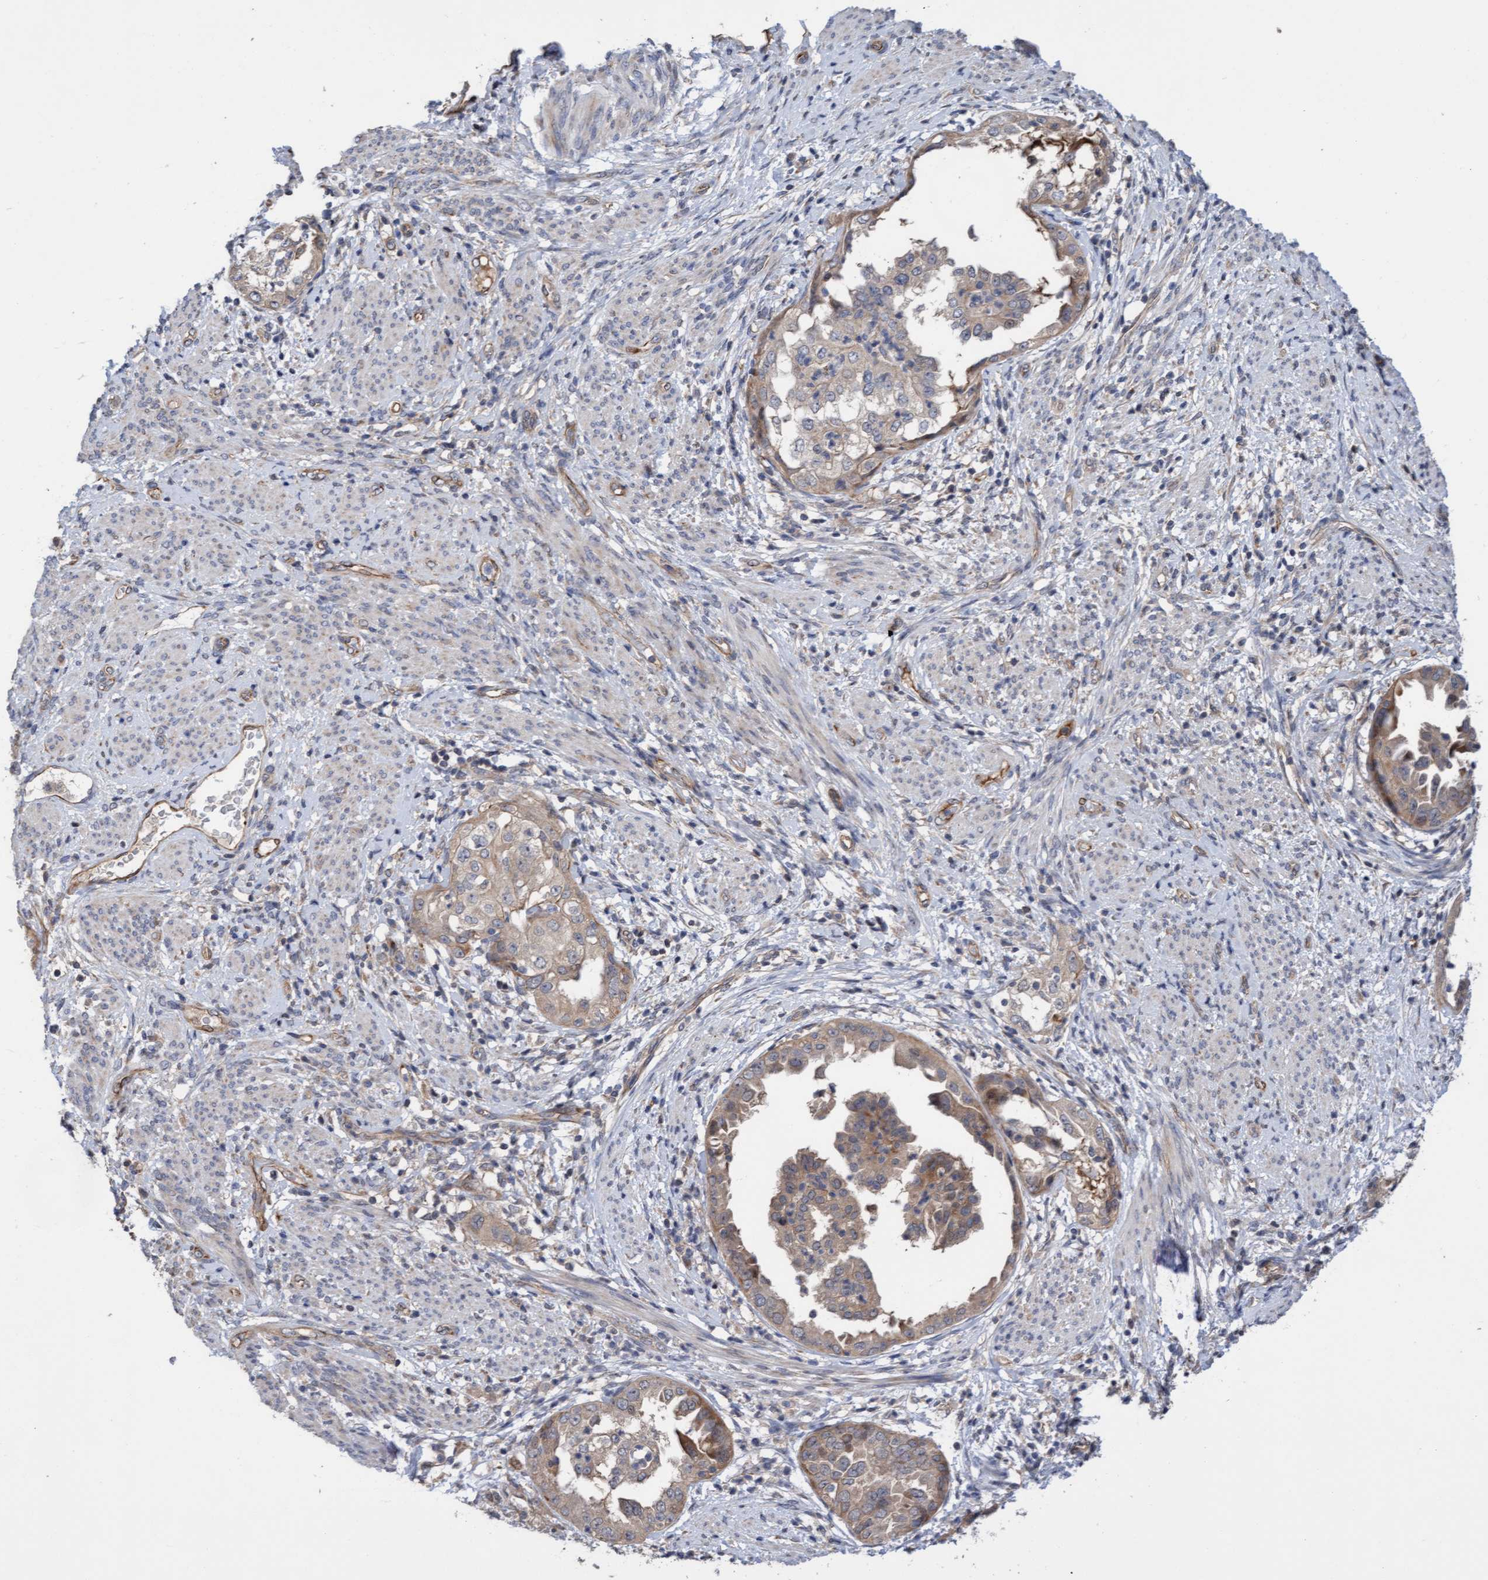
{"staining": {"intensity": "weak", "quantity": ">75%", "location": "cytoplasmic/membranous"}, "tissue": "endometrial cancer", "cell_type": "Tumor cells", "image_type": "cancer", "snomed": [{"axis": "morphology", "description": "Adenocarcinoma, NOS"}, {"axis": "topography", "description": "Endometrium"}], "caption": "Brown immunohistochemical staining in human endometrial adenocarcinoma exhibits weak cytoplasmic/membranous expression in approximately >75% of tumor cells. (Stains: DAB (3,3'-diaminobenzidine) in brown, nuclei in blue, Microscopy: brightfield microscopy at high magnification).", "gene": "ITFG1", "patient": {"sex": "female", "age": 85}}